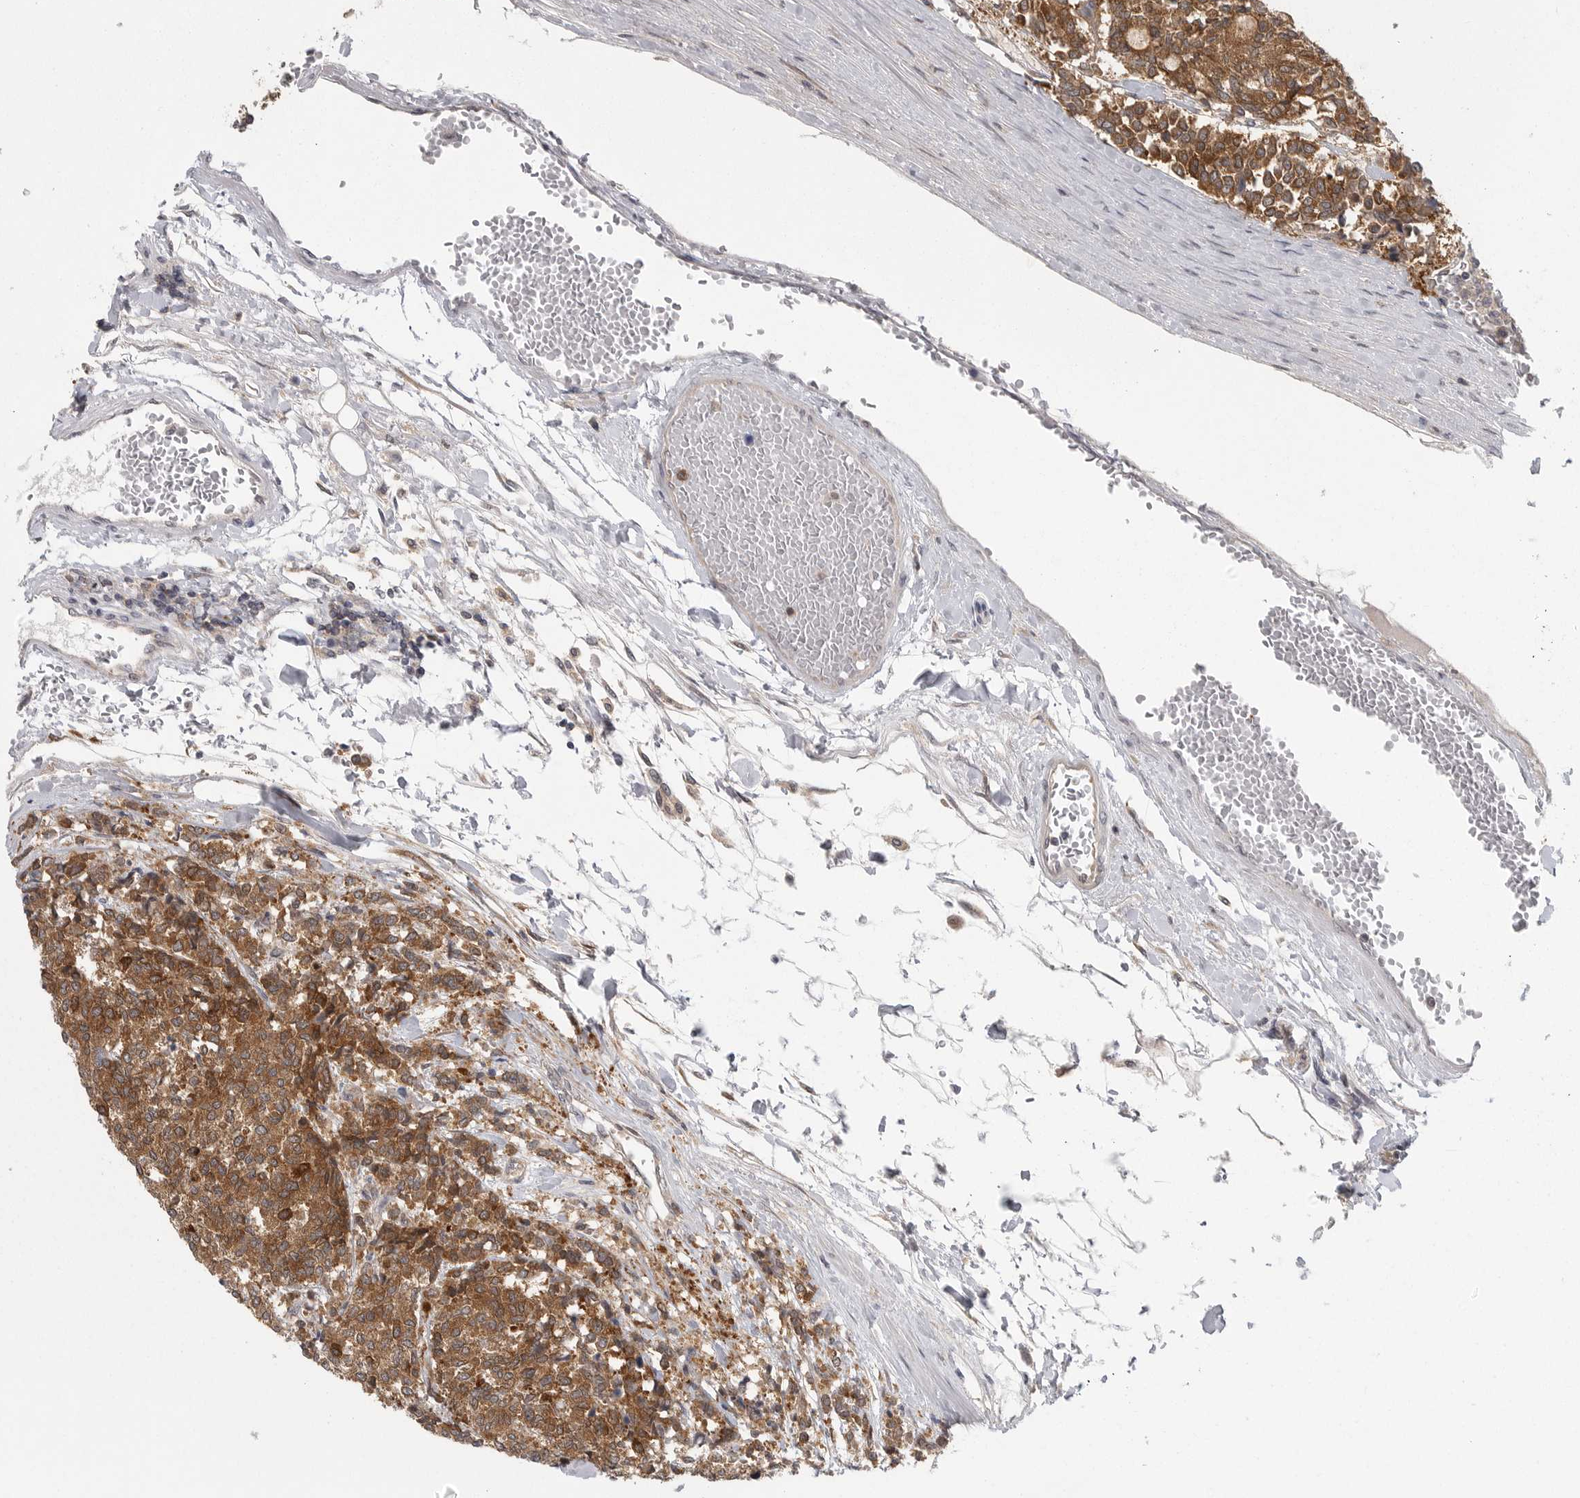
{"staining": {"intensity": "moderate", "quantity": ">75%", "location": "cytoplasmic/membranous"}, "tissue": "carcinoid", "cell_type": "Tumor cells", "image_type": "cancer", "snomed": [{"axis": "morphology", "description": "Carcinoid, malignant, NOS"}, {"axis": "topography", "description": "Pancreas"}], "caption": "Immunohistochemical staining of carcinoid (malignant) shows medium levels of moderate cytoplasmic/membranous positivity in about >75% of tumor cells.", "gene": "CACYBP", "patient": {"sex": "female", "age": 54}}